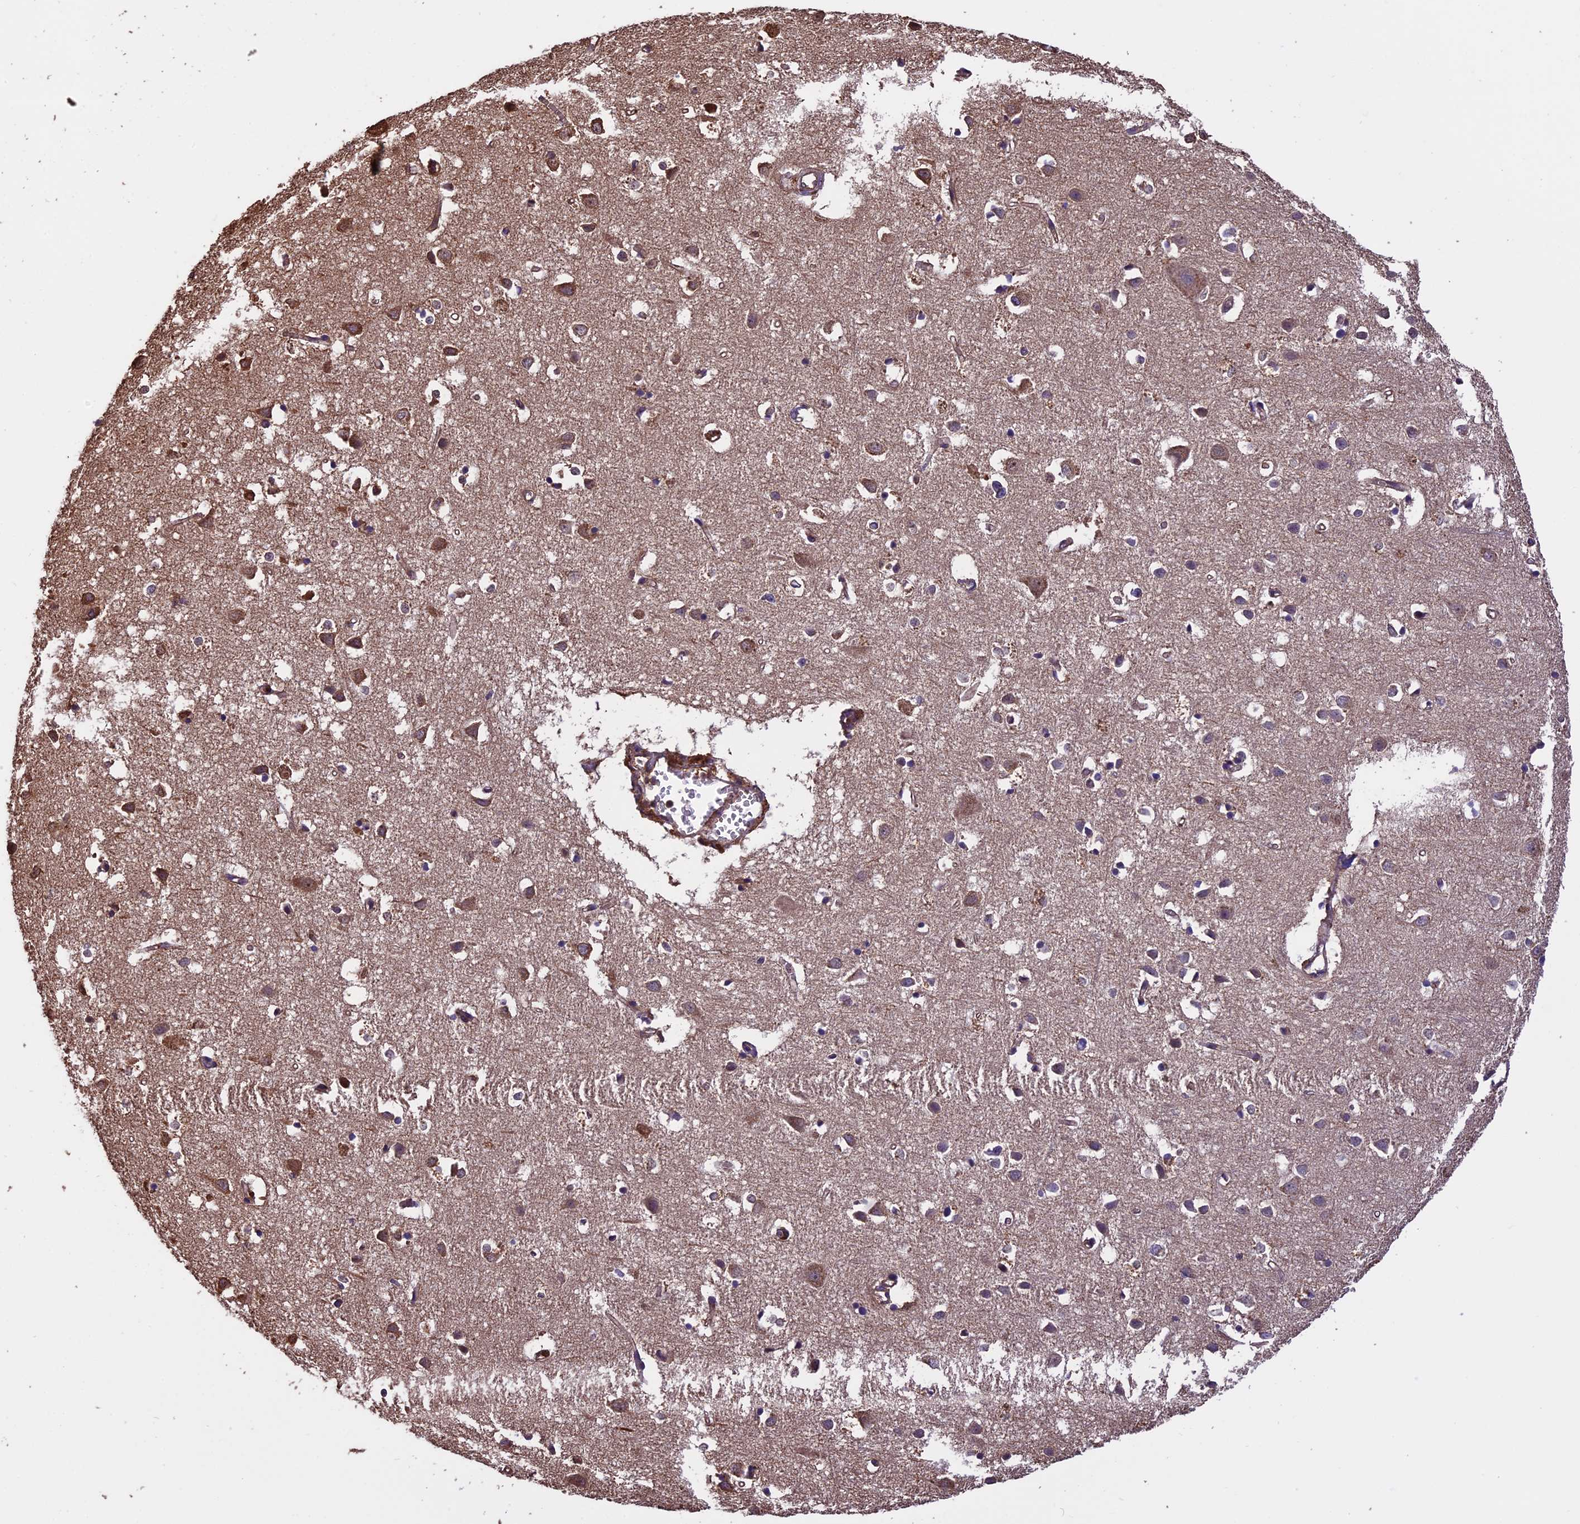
{"staining": {"intensity": "moderate", "quantity": ">75%", "location": "cytoplasmic/membranous"}, "tissue": "cerebral cortex", "cell_type": "Endothelial cells", "image_type": "normal", "snomed": [{"axis": "morphology", "description": "Normal tissue, NOS"}, {"axis": "topography", "description": "Cerebral cortex"}], "caption": "Human cerebral cortex stained for a protein (brown) exhibits moderate cytoplasmic/membranous positive staining in about >75% of endothelial cells.", "gene": "CHMP2A", "patient": {"sex": "female", "age": 64}}